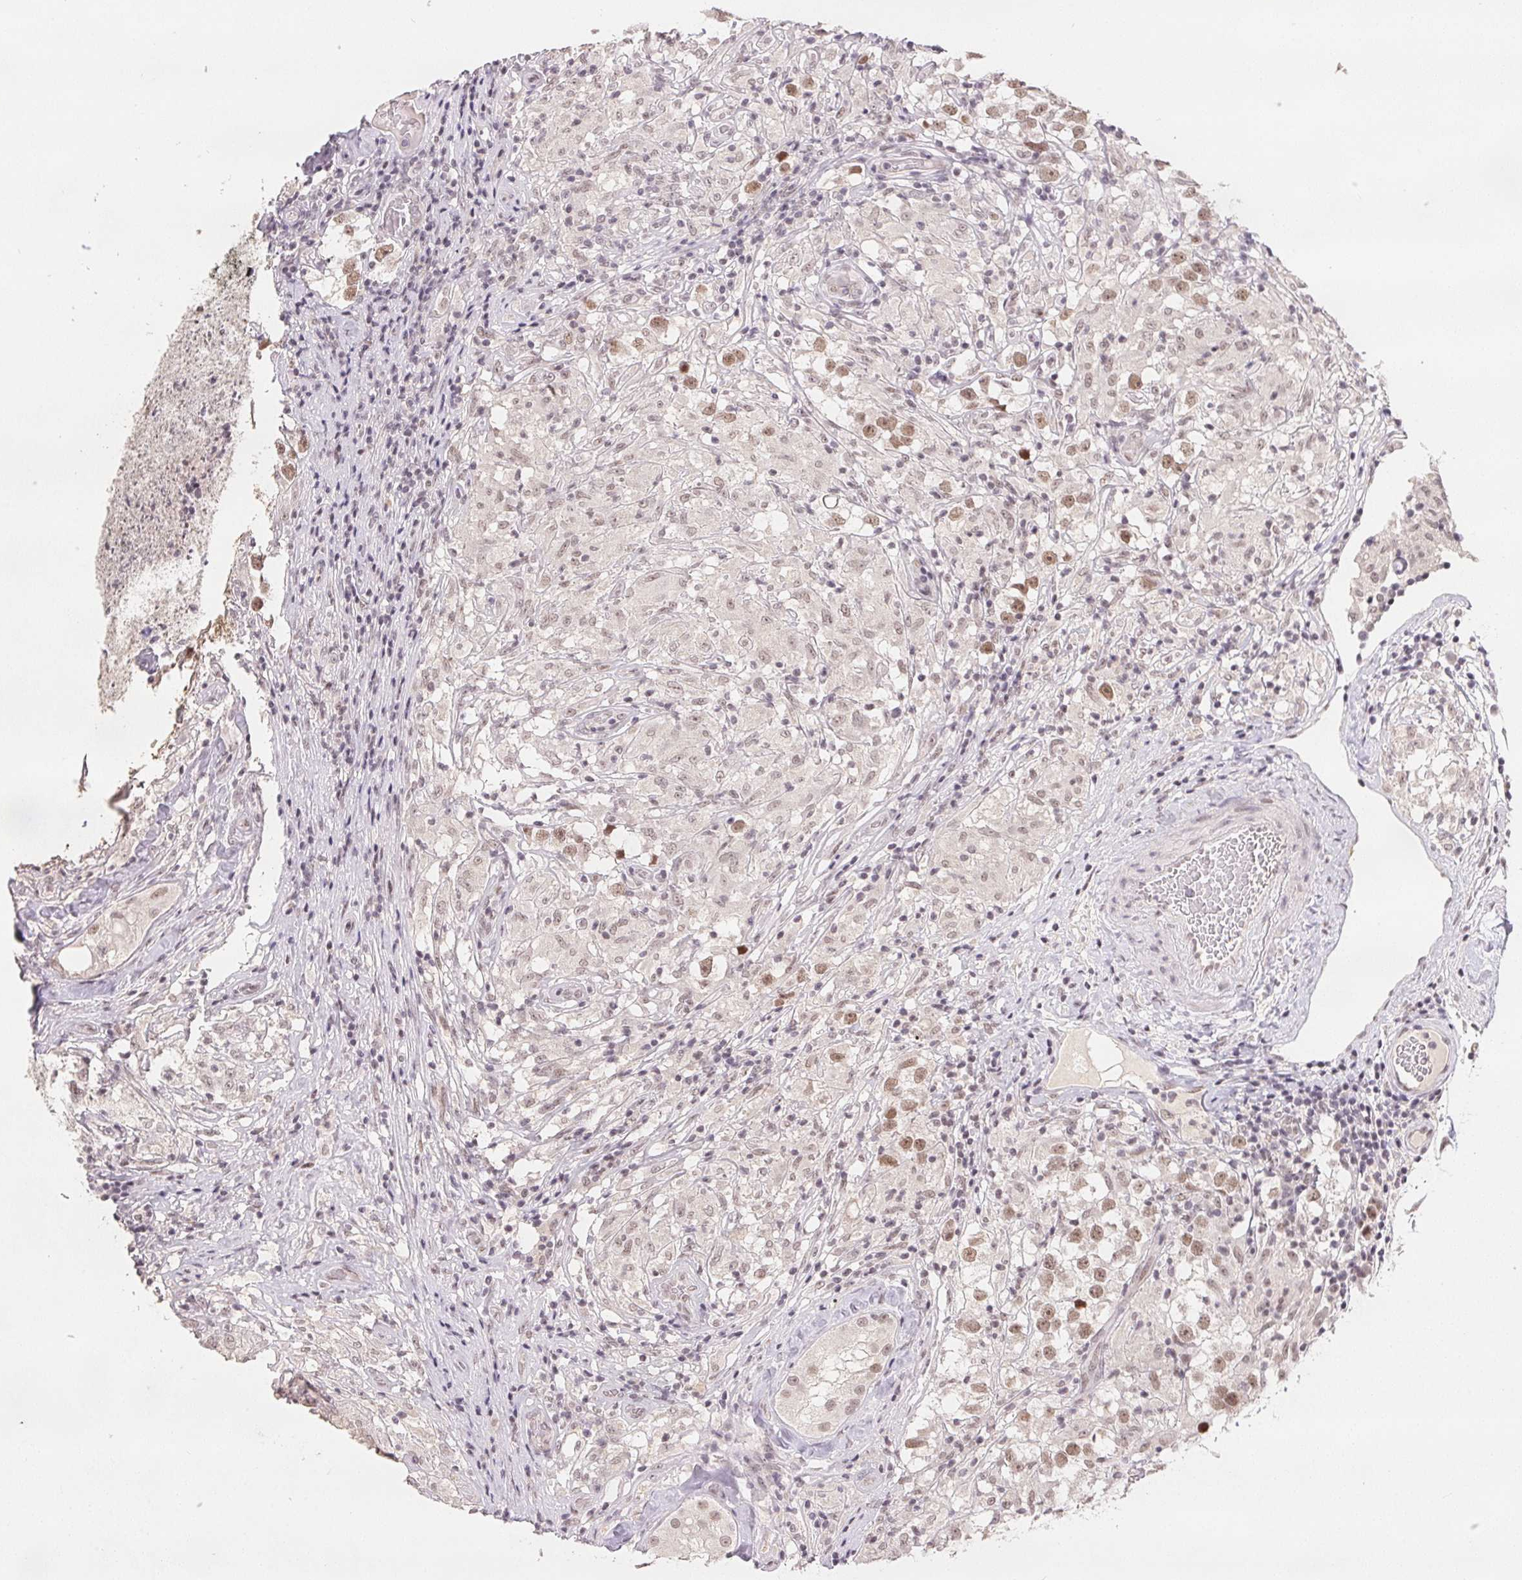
{"staining": {"intensity": "moderate", "quantity": "25%-75%", "location": "nuclear"}, "tissue": "testis cancer", "cell_type": "Tumor cells", "image_type": "cancer", "snomed": [{"axis": "morphology", "description": "Seminoma, NOS"}, {"axis": "topography", "description": "Testis"}], "caption": "This photomicrograph shows immunohistochemistry staining of testis seminoma, with medium moderate nuclear positivity in about 25%-75% of tumor cells.", "gene": "KDM4D", "patient": {"sex": "male", "age": 46}}